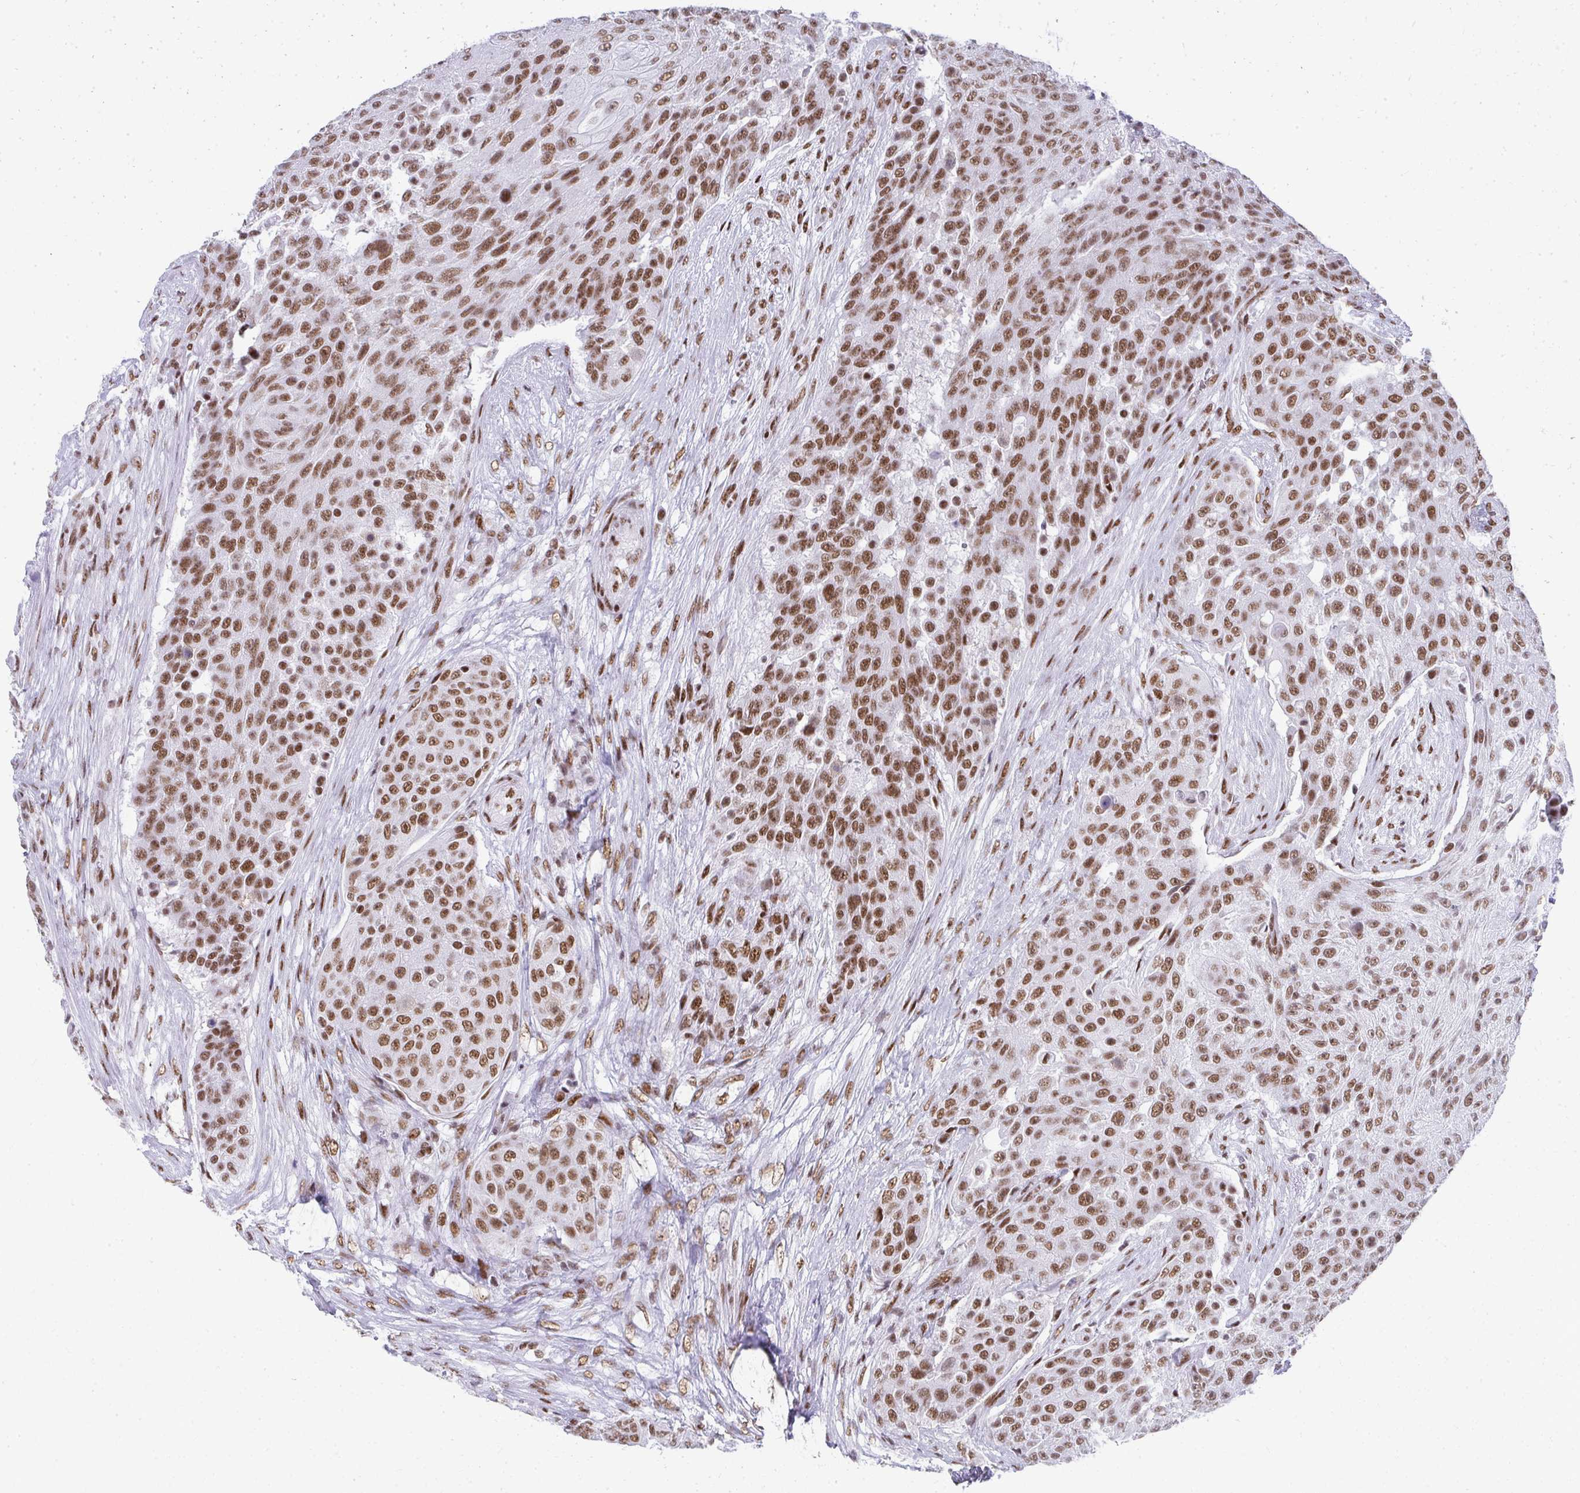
{"staining": {"intensity": "moderate", "quantity": ">75%", "location": "nuclear"}, "tissue": "urothelial cancer", "cell_type": "Tumor cells", "image_type": "cancer", "snomed": [{"axis": "morphology", "description": "Urothelial carcinoma, High grade"}, {"axis": "topography", "description": "Urinary bladder"}], "caption": "Urothelial cancer stained with a brown dye shows moderate nuclear positive staining in approximately >75% of tumor cells.", "gene": "CREBBP", "patient": {"sex": "female", "age": 63}}